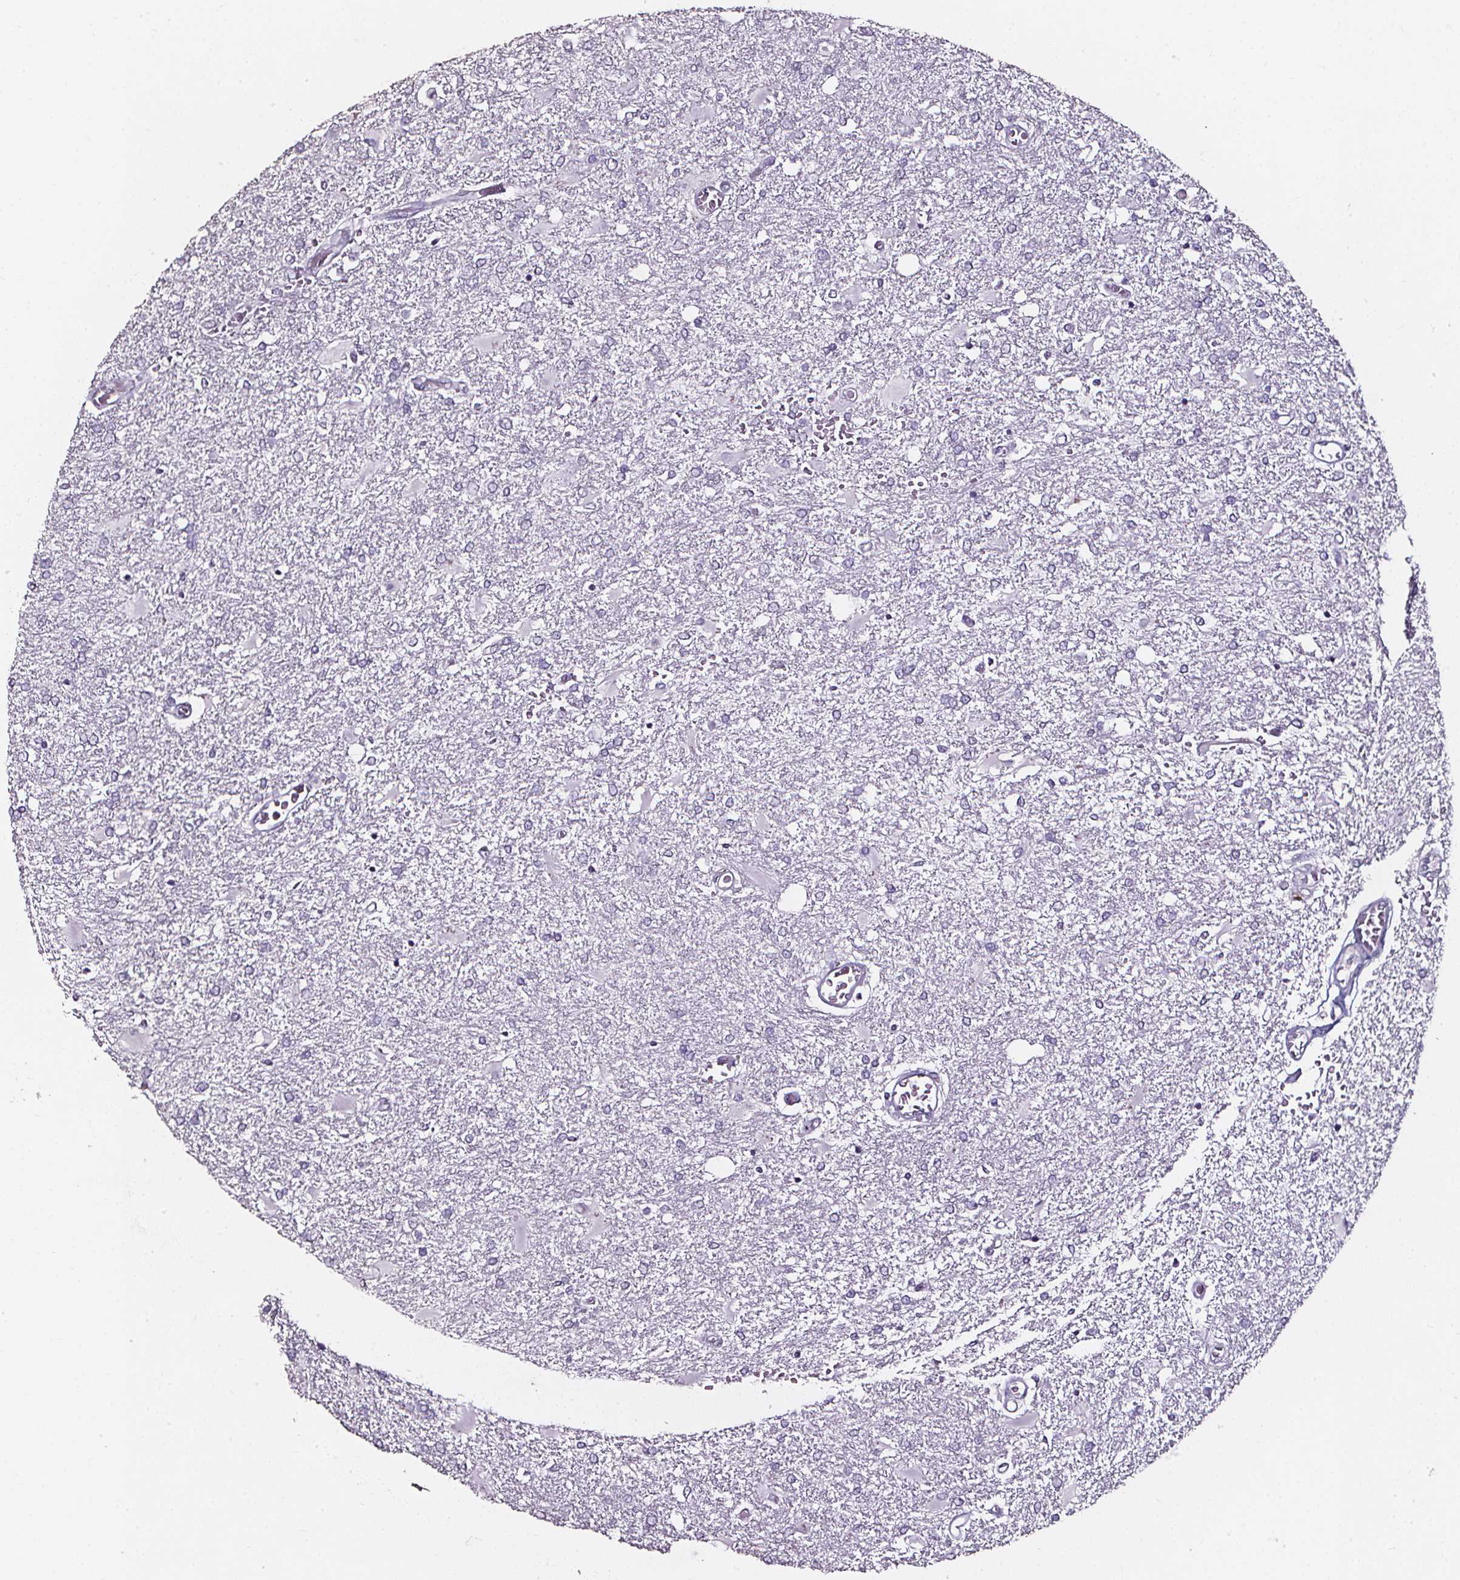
{"staining": {"intensity": "negative", "quantity": "none", "location": "none"}, "tissue": "glioma", "cell_type": "Tumor cells", "image_type": "cancer", "snomed": [{"axis": "morphology", "description": "Glioma, malignant, High grade"}, {"axis": "topography", "description": "Cerebral cortex"}], "caption": "DAB (3,3'-diaminobenzidine) immunohistochemical staining of glioma exhibits no significant expression in tumor cells.", "gene": "DEFA5", "patient": {"sex": "male", "age": 79}}